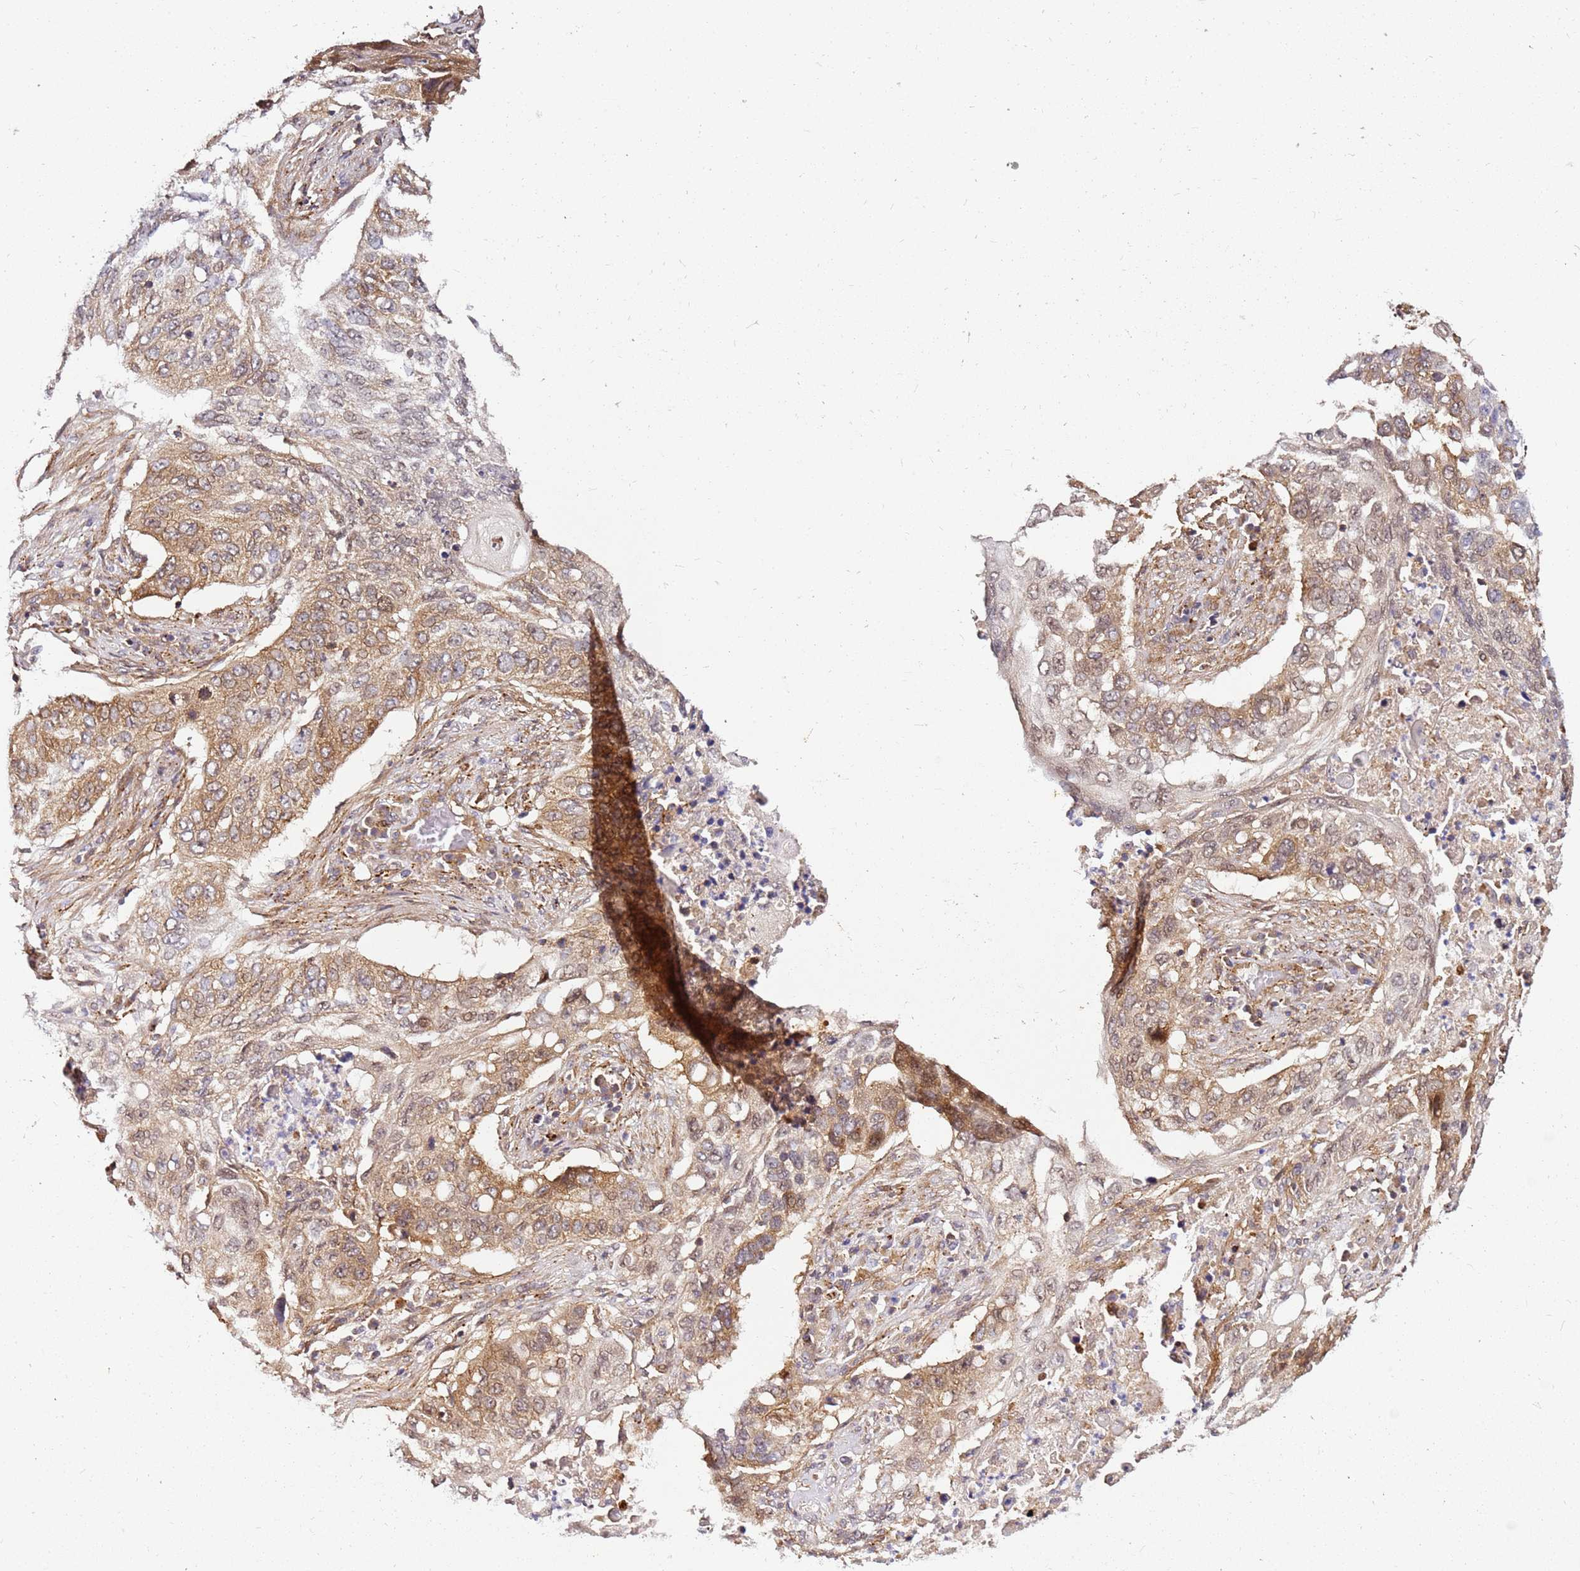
{"staining": {"intensity": "weak", "quantity": "25%-75%", "location": "cytoplasmic/membranous"}, "tissue": "lung cancer", "cell_type": "Tumor cells", "image_type": "cancer", "snomed": [{"axis": "morphology", "description": "Squamous cell carcinoma, NOS"}, {"axis": "topography", "description": "Lung"}], "caption": "Lung cancer (squamous cell carcinoma) stained with a brown dye reveals weak cytoplasmic/membranous positive positivity in approximately 25%-75% of tumor cells.", "gene": "PIH1D1", "patient": {"sex": "female", "age": 63}}